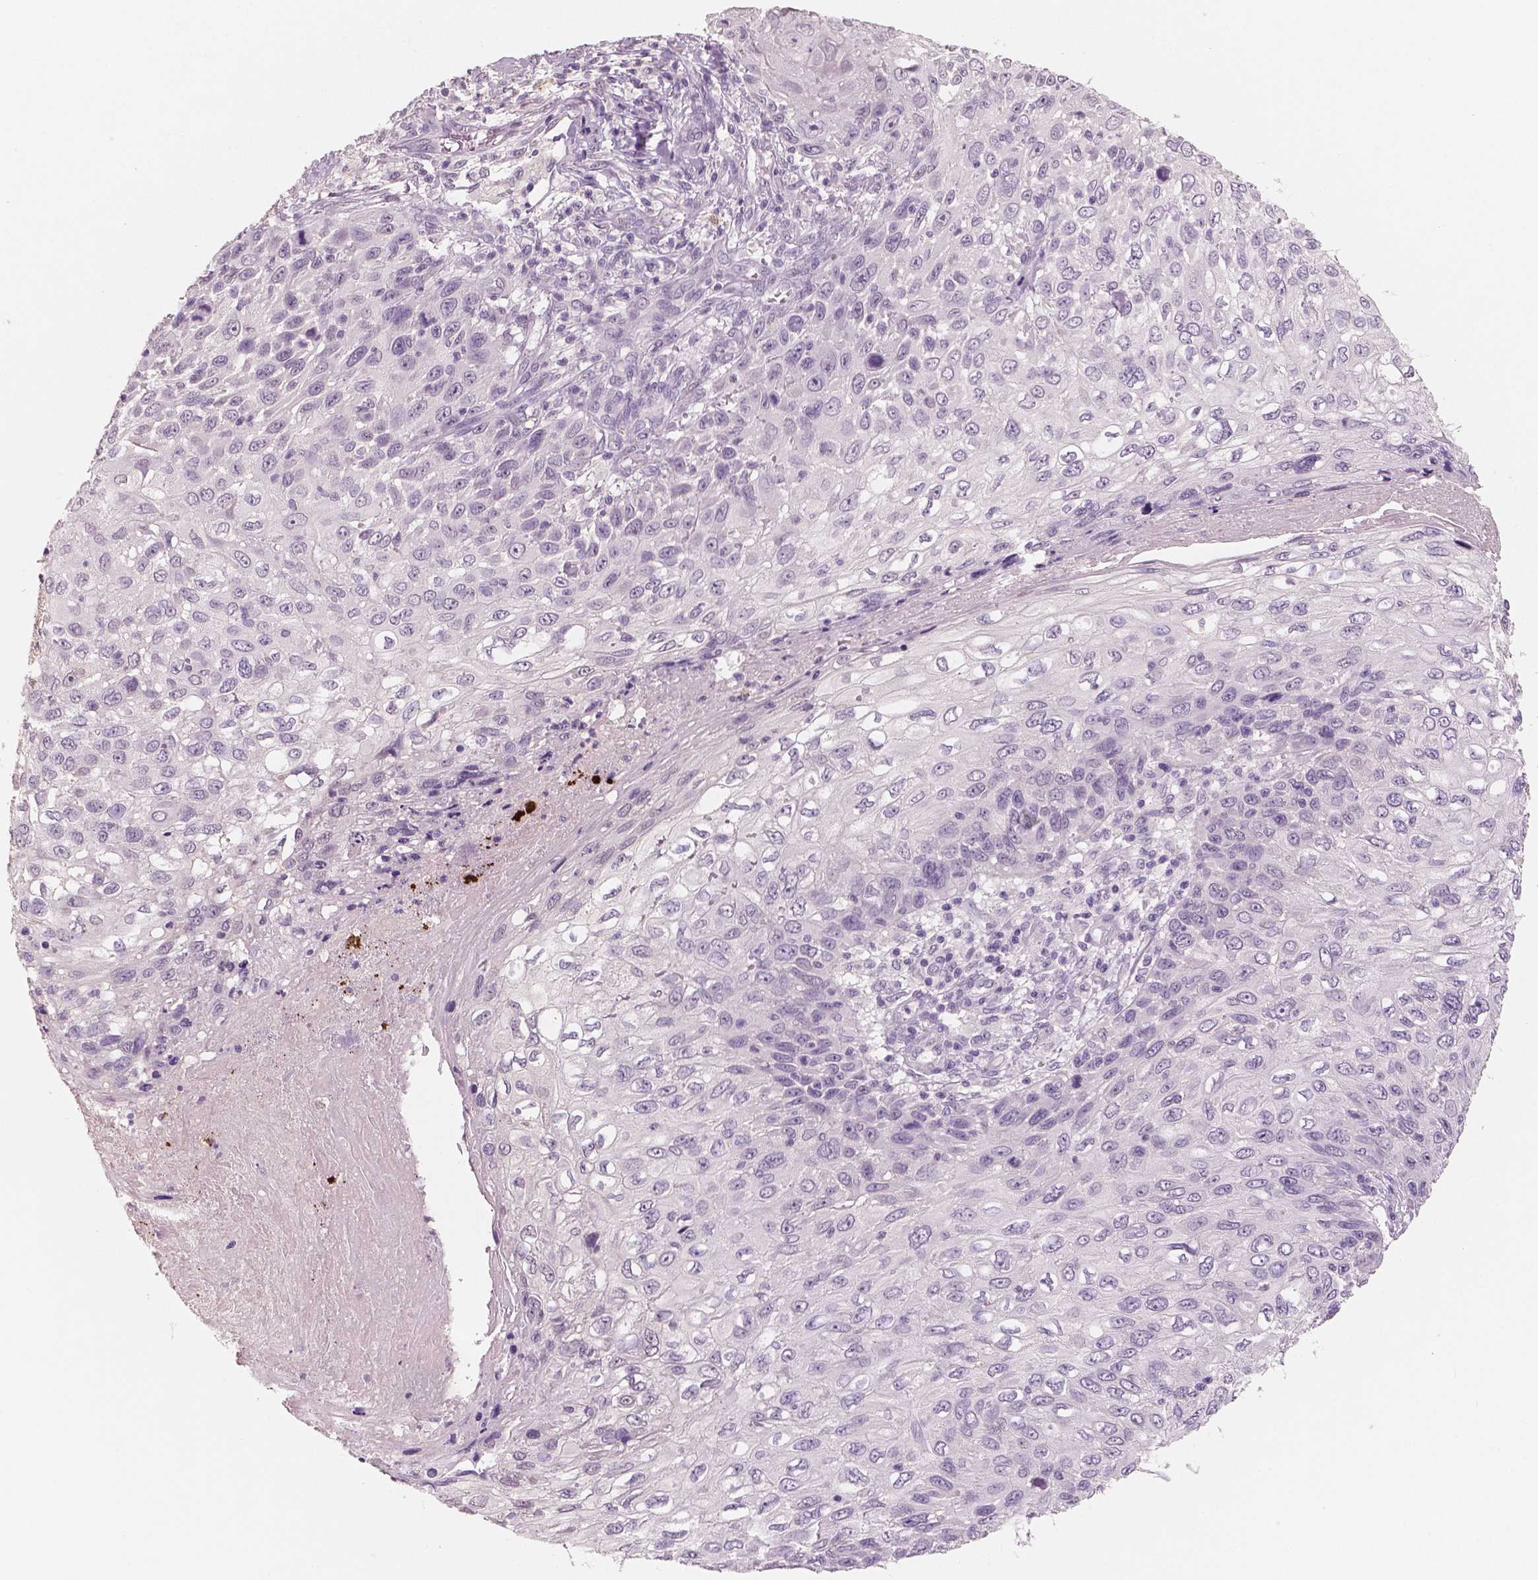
{"staining": {"intensity": "negative", "quantity": "none", "location": "none"}, "tissue": "skin cancer", "cell_type": "Tumor cells", "image_type": "cancer", "snomed": [{"axis": "morphology", "description": "Squamous cell carcinoma, NOS"}, {"axis": "topography", "description": "Skin"}], "caption": "This is an immunohistochemistry micrograph of skin cancer. There is no staining in tumor cells.", "gene": "KIT", "patient": {"sex": "male", "age": 92}}